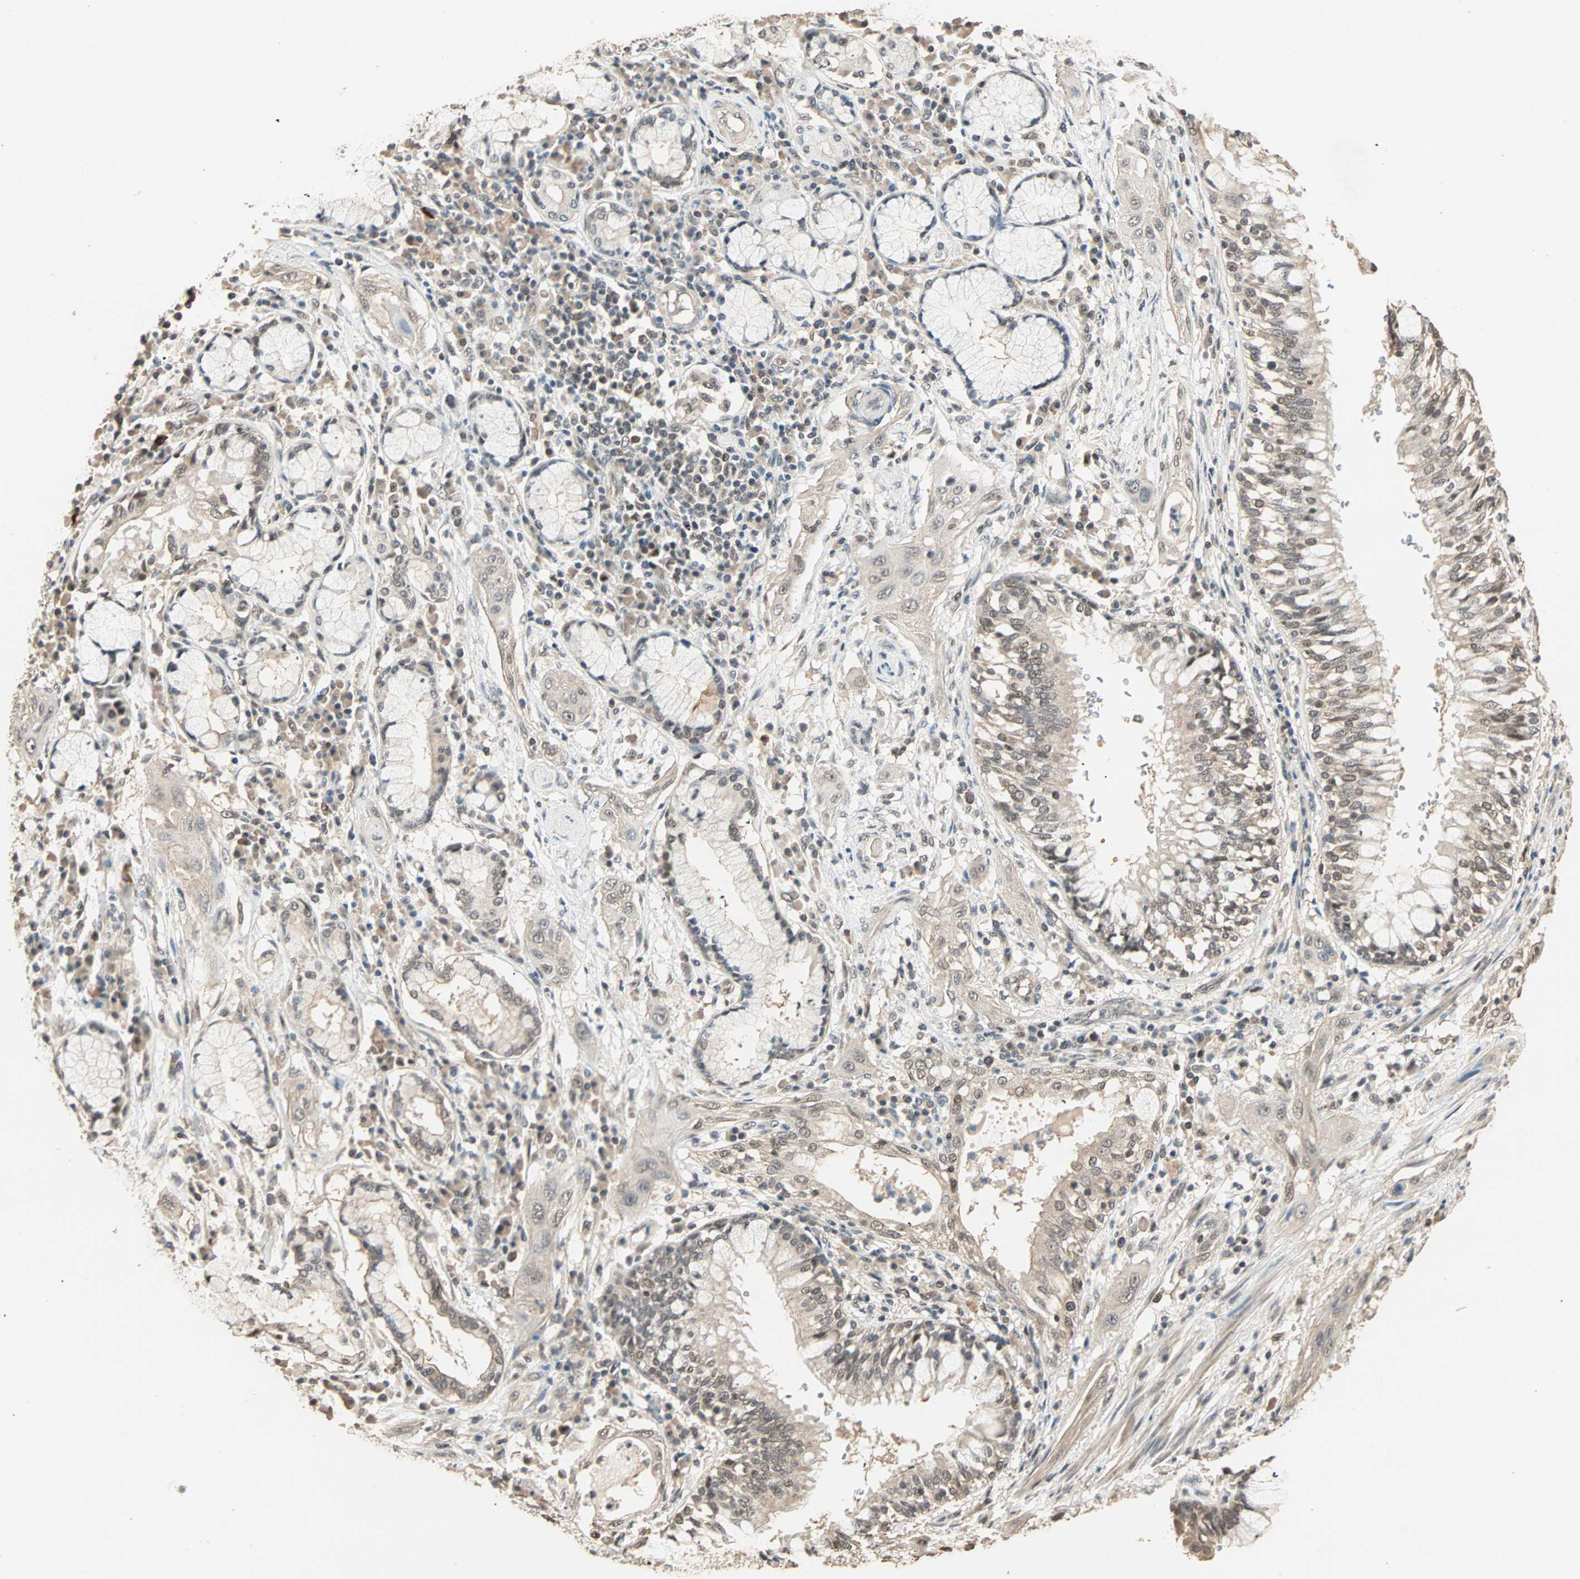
{"staining": {"intensity": "weak", "quantity": ">75%", "location": "cytoplasmic/membranous,nuclear"}, "tissue": "lung cancer", "cell_type": "Tumor cells", "image_type": "cancer", "snomed": [{"axis": "morphology", "description": "Squamous cell carcinoma, NOS"}, {"axis": "topography", "description": "Lung"}], "caption": "A high-resolution histopathology image shows immunohistochemistry (IHC) staining of squamous cell carcinoma (lung), which reveals weak cytoplasmic/membranous and nuclear positivity in about >75% of tumor cells.", "gene": "ZBTB33", "patient": {"sex": "female", "age": 47}}